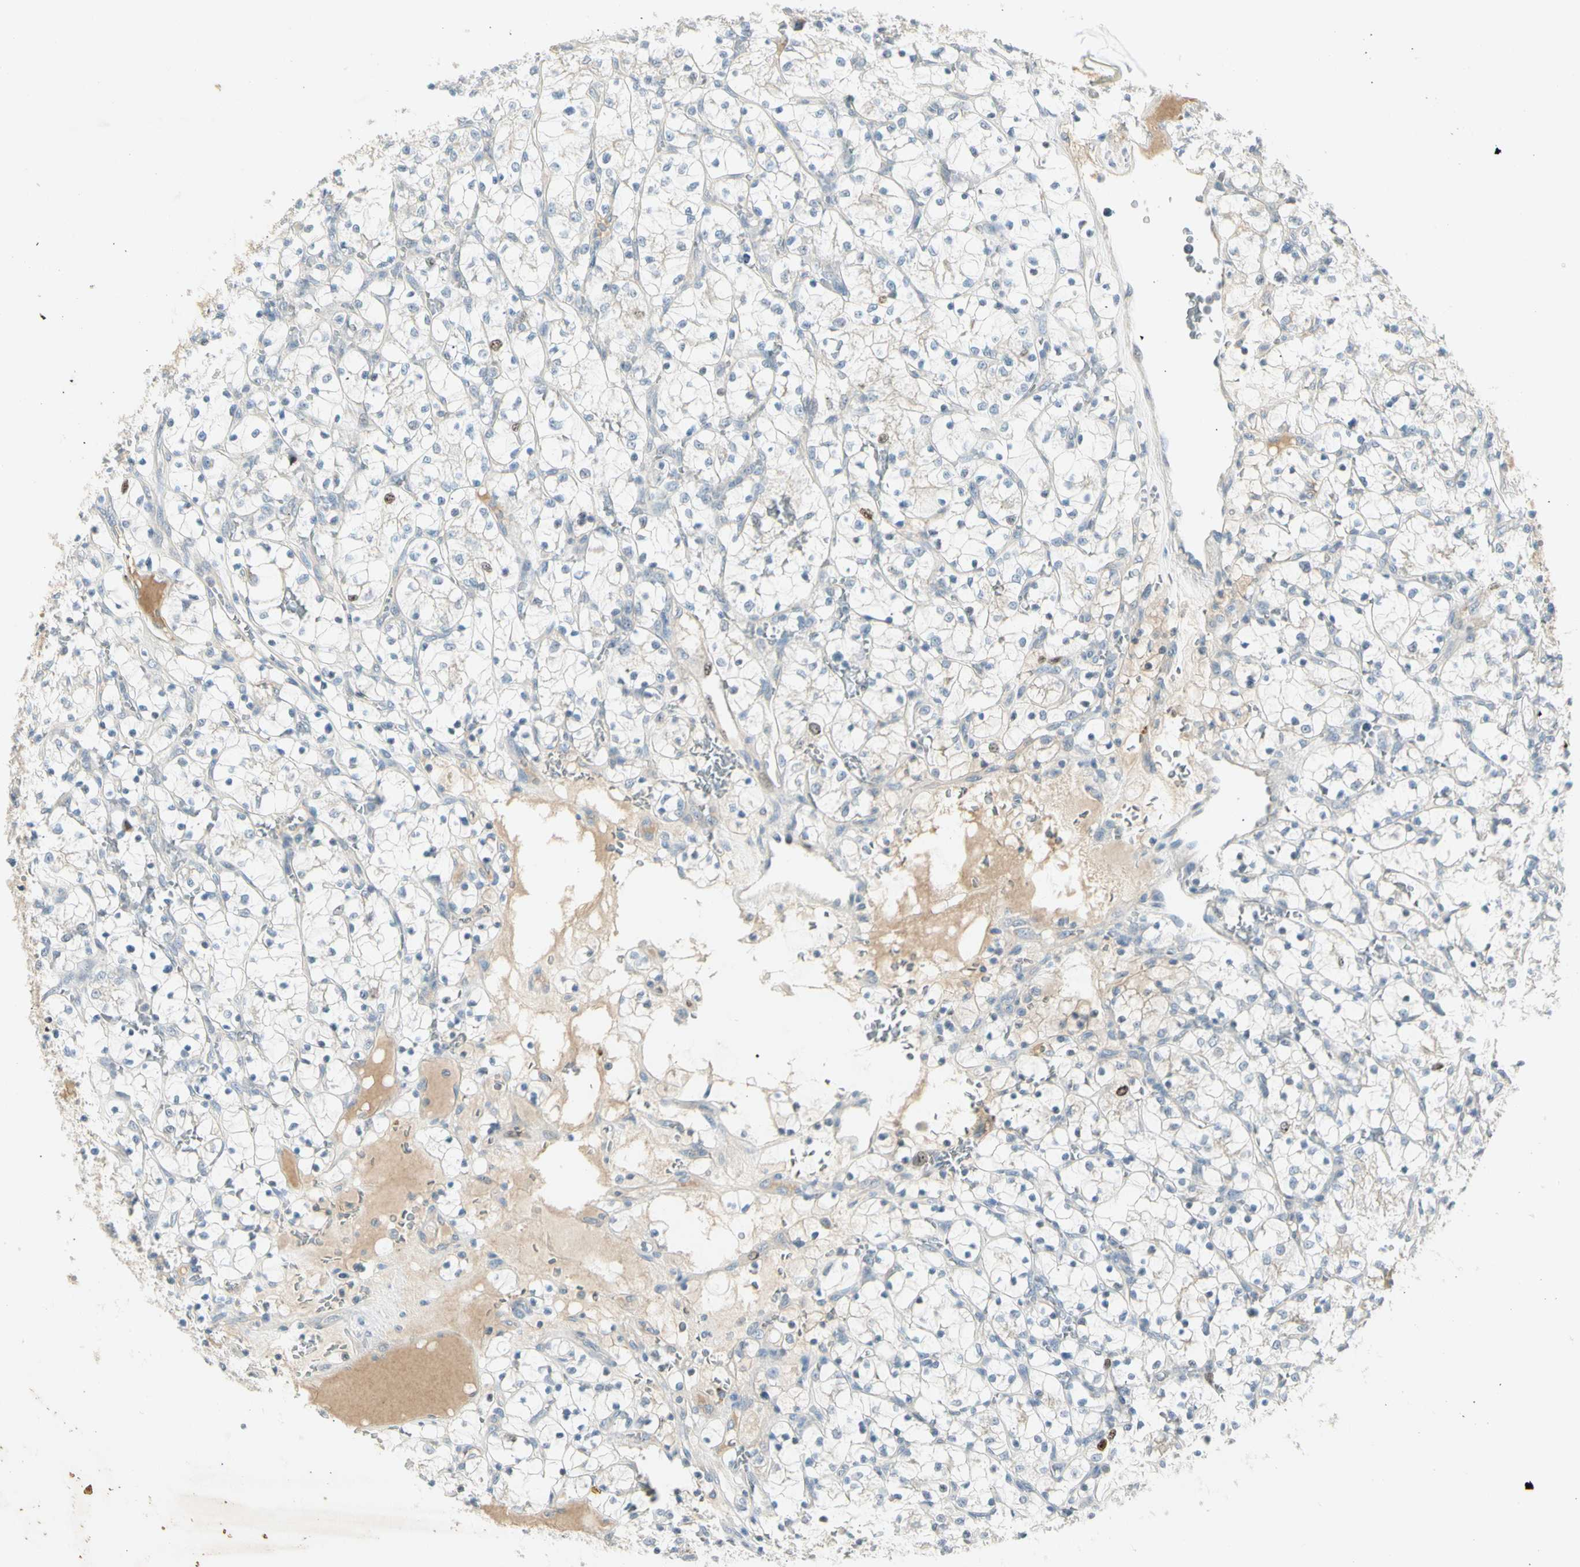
{"staining": {"intensity": "negative", "quantity": "none", "location": "none"}, "tissue": "renal cancer", "cell_type": "Tumor cells", "image_type": "cancer", "snomed": [{"axis": "morphology", "description": "Adenocarcinoma, NOS"}, {"axis": "topography", "description": "Kidney"}], "caption": "Immunohistochemical staining of renal cancer displays no significant staining in tumor cells.", "gene": "PITX1", "patient": {"sex": "female", "age": 69}}